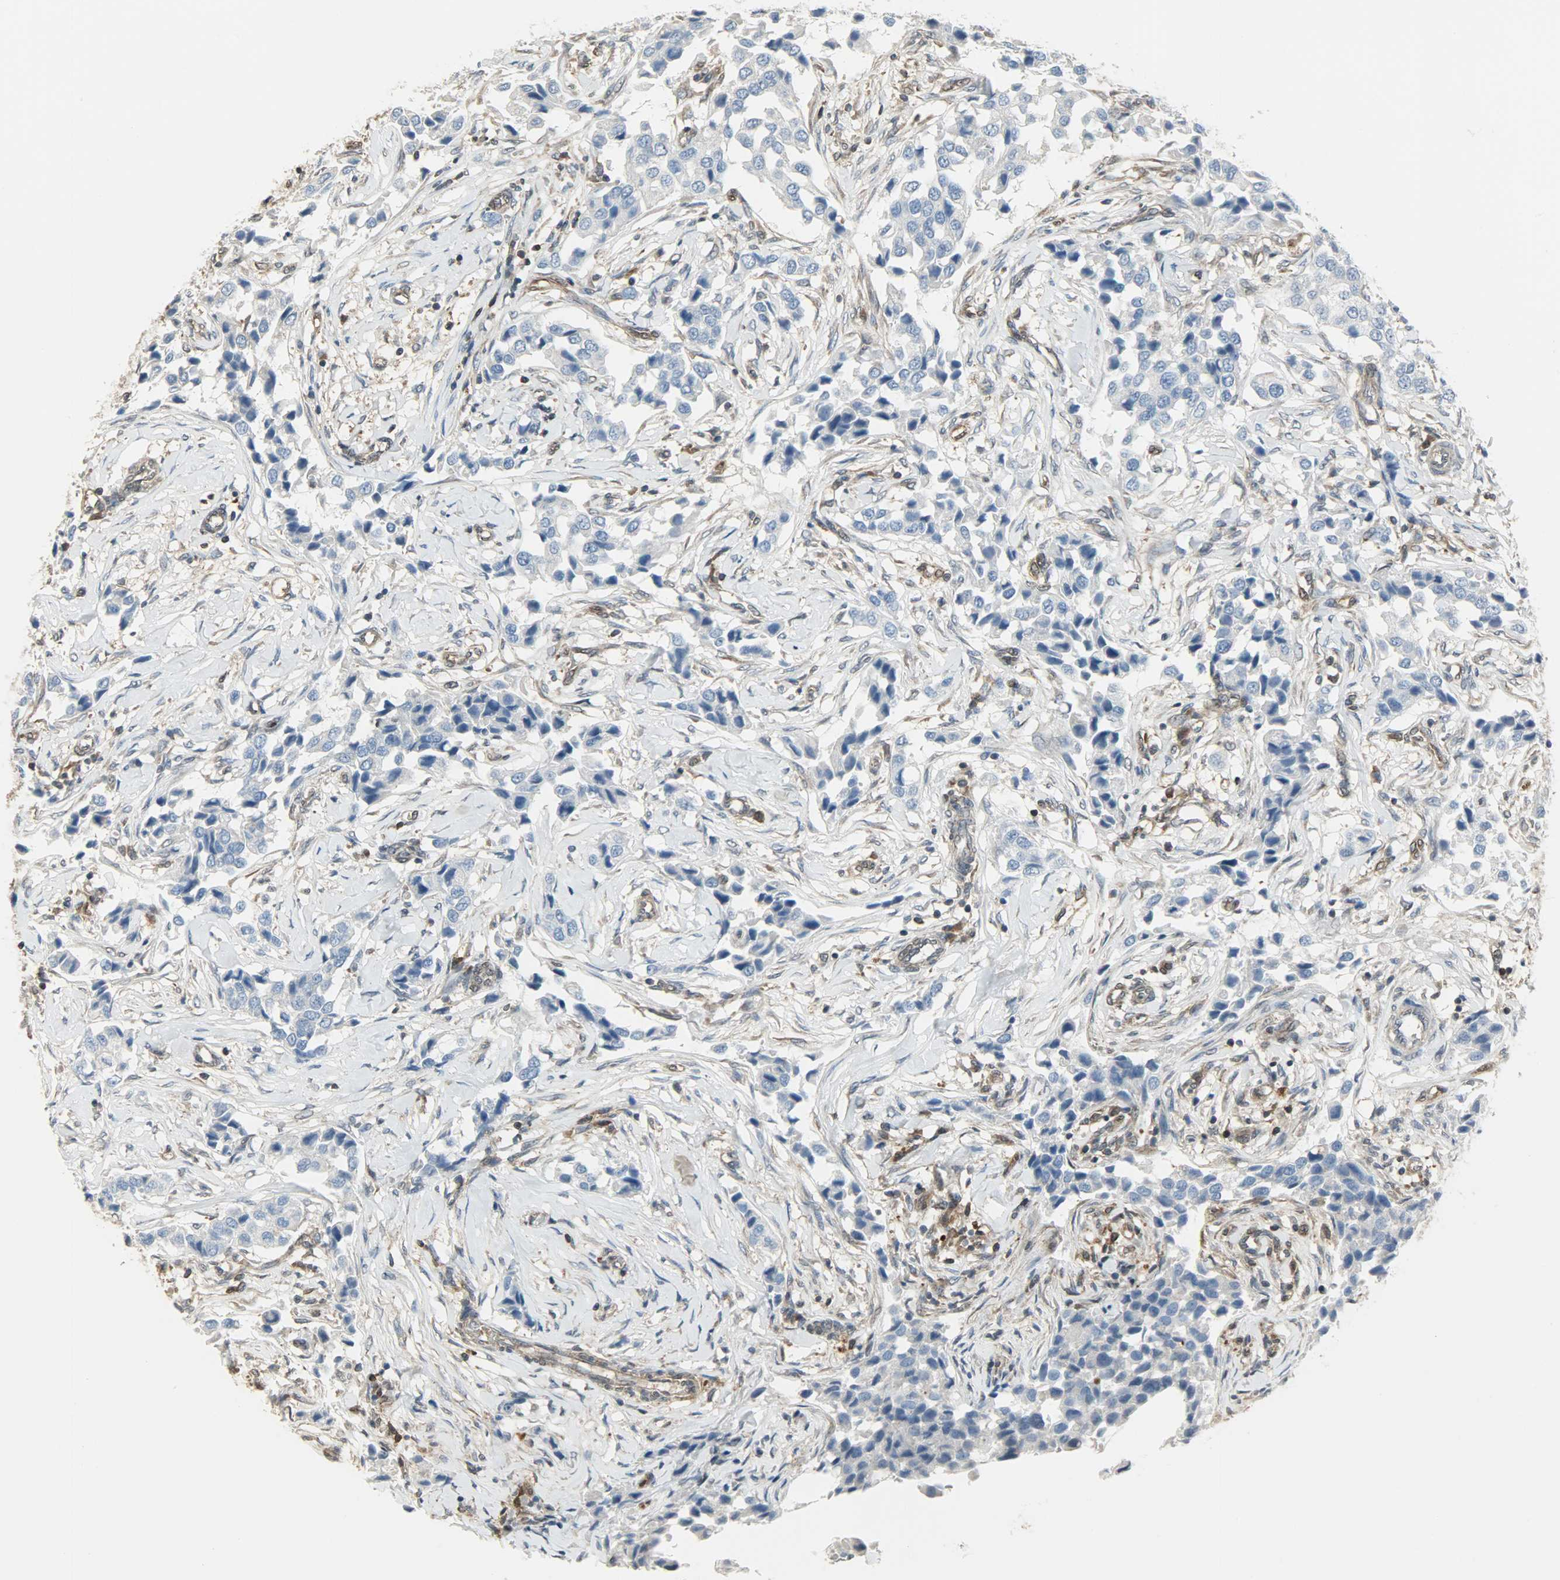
{"staining": {"intensity": "negative", "quantity": "none", "location": "none"}, "tissue": "breast cancer", "cell_type": "Tumor cells", "image_type": "cancer", "snomed": [{"axis": "morphology", "description": "Duct carcinoma"}, {"axis": "topography", "description": "Breast"}], "caption": "A high-resolution histopathology image shows immunohistochemistry staining of breast cancer, which shows no significant positivity in tumor cells.", "gene": "LDHB", "patient": {"sex": "female", "age": 80}}